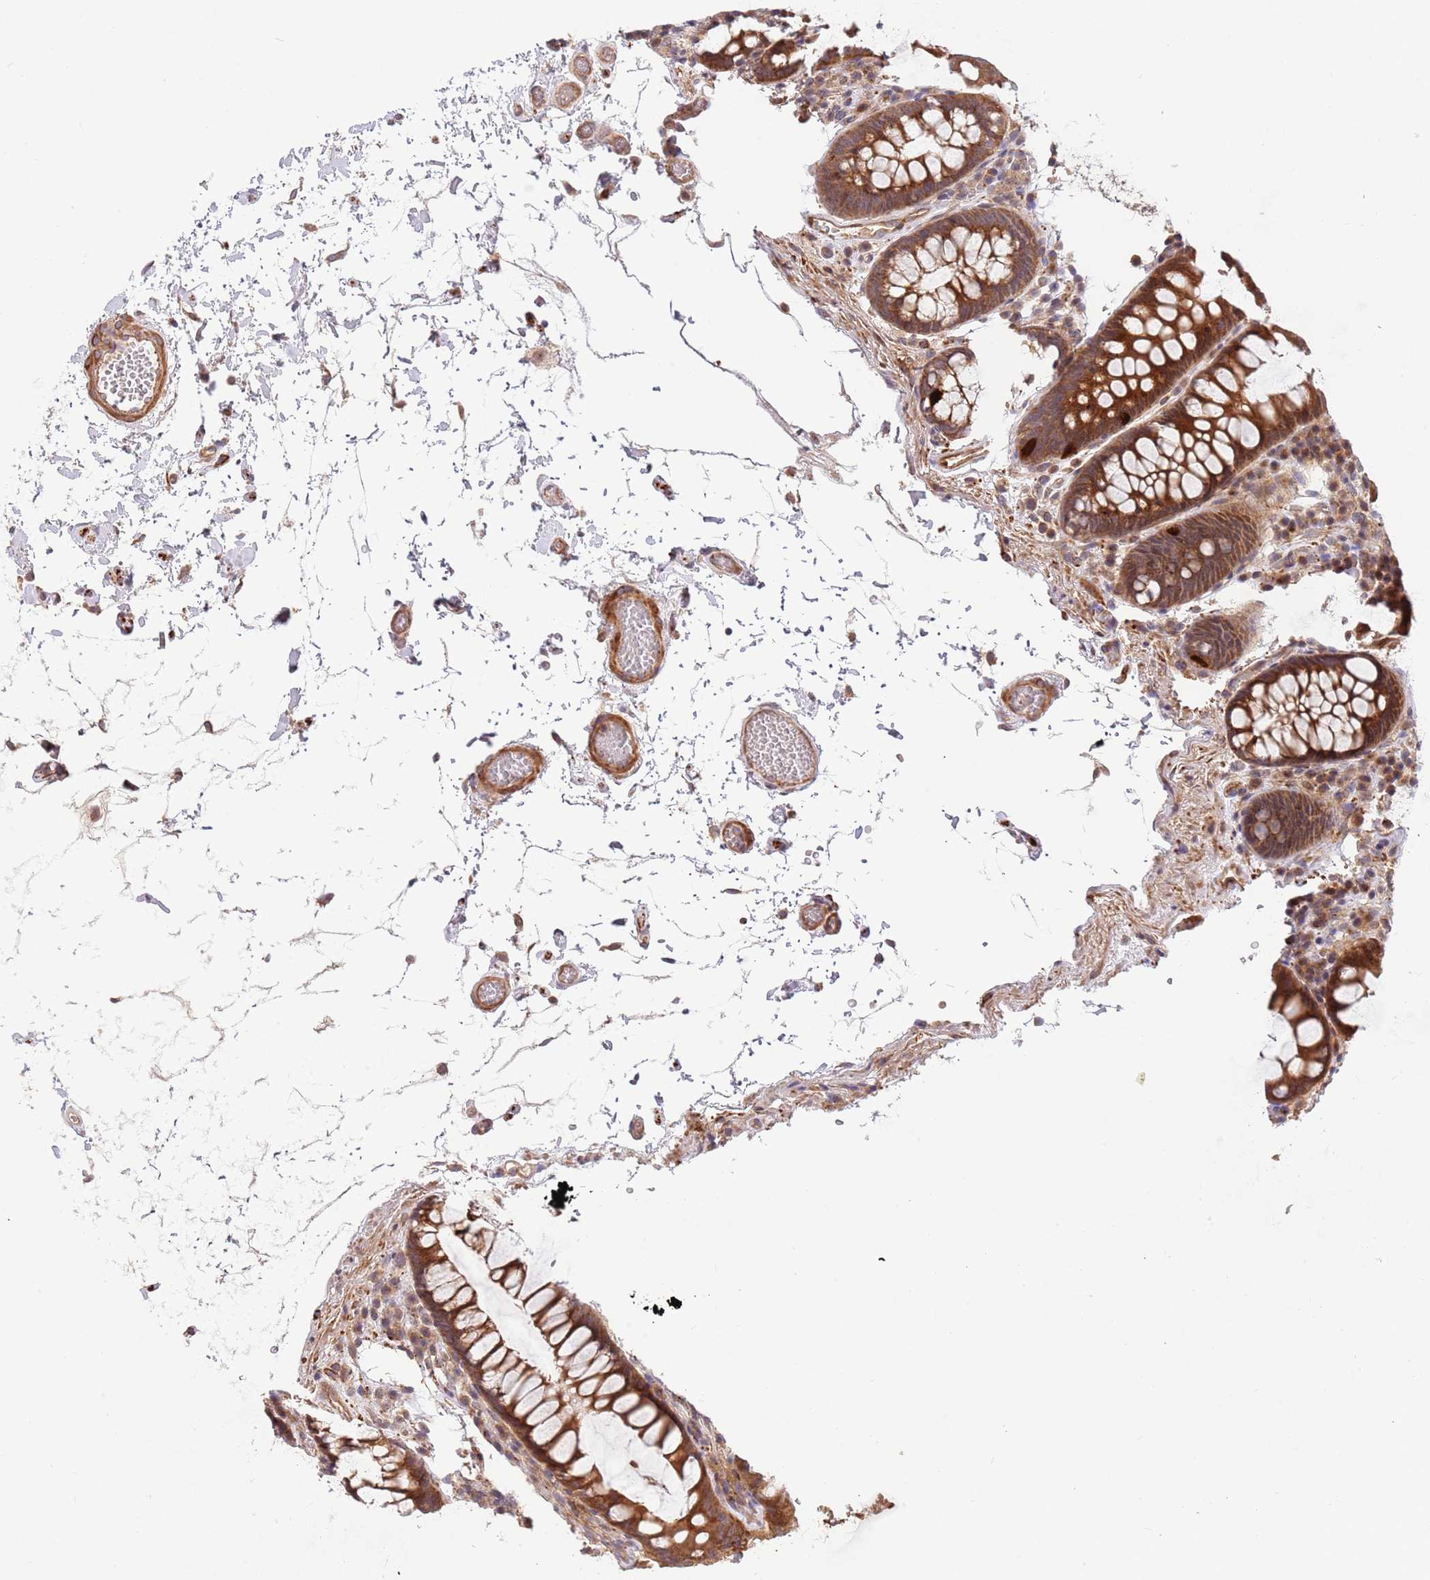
{"staining": {"intensity": "strong", "quantity": ">75%", "location": "cytoplasmic/membranous"}, "tissue": "colon", "cell_type": "Endothelial cells", "image_type": "normal", "snomed": [{"axis": "morphology", "description": "Normal tissue, NOS"}, {"axis": "topography", "description": "Colon"}], "caption": "Endothelial cells reveal strong cytoplasmic/membranous staining in approximately >75% of cells in benign colon.", "gene": "HAUS3", "patient": {"sex": "male", "age": 84}}